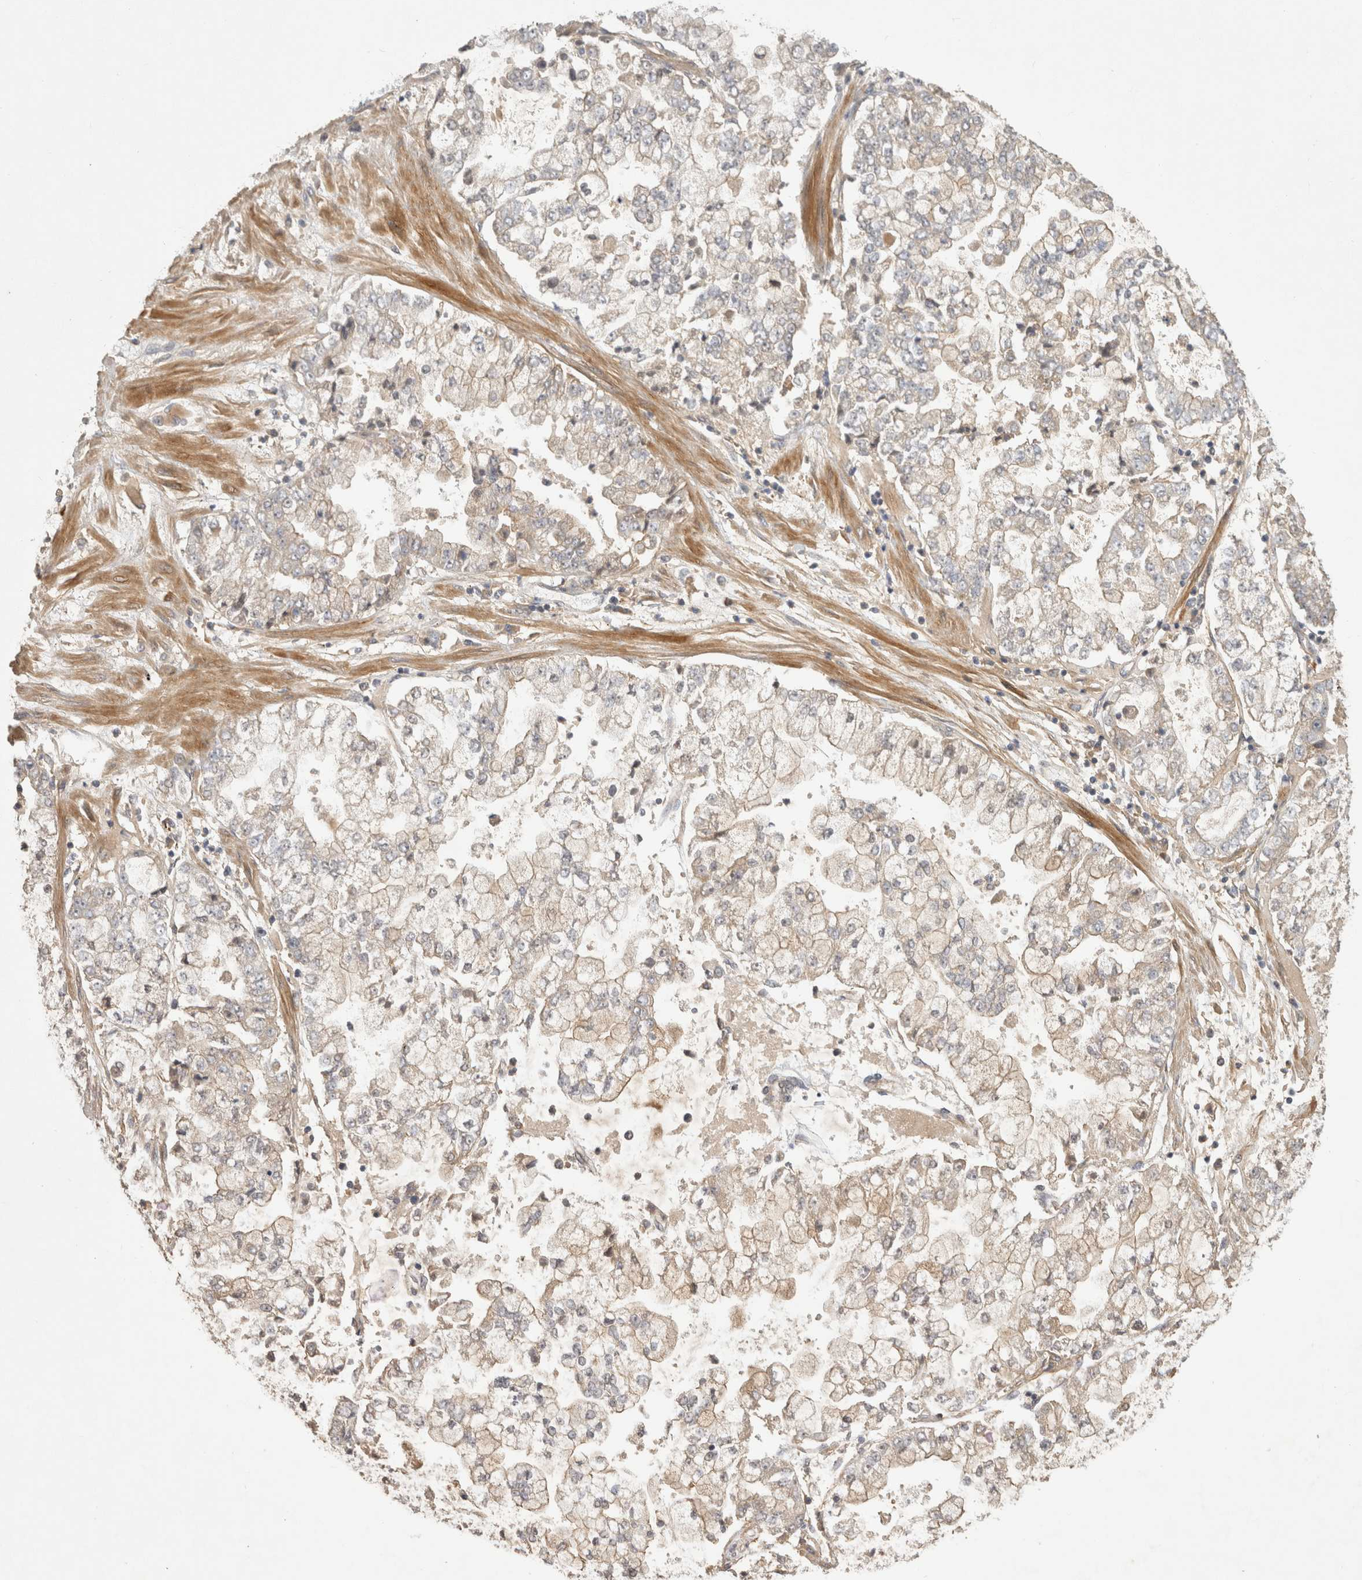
{"staining": {"intensity": "weak", "quantity": "<25%", "location": "cytoplasmic/membranous"}, "tissue": "stomach cancer", "cell_type": "Tumor cells", "image_type": "cancer", "snomed": [{"axis": "morphology", "description": "Adenocarcinoma, NOS"}, {"axis": "topography", "description": "Stomach"}], "caption": "Immunohistochemistry (IHC) of human stomach adenocarcinoma displays no expression in tumor cells.", "gene": "PPP1R42", "patient": {"sex": "male", "age": 76}}